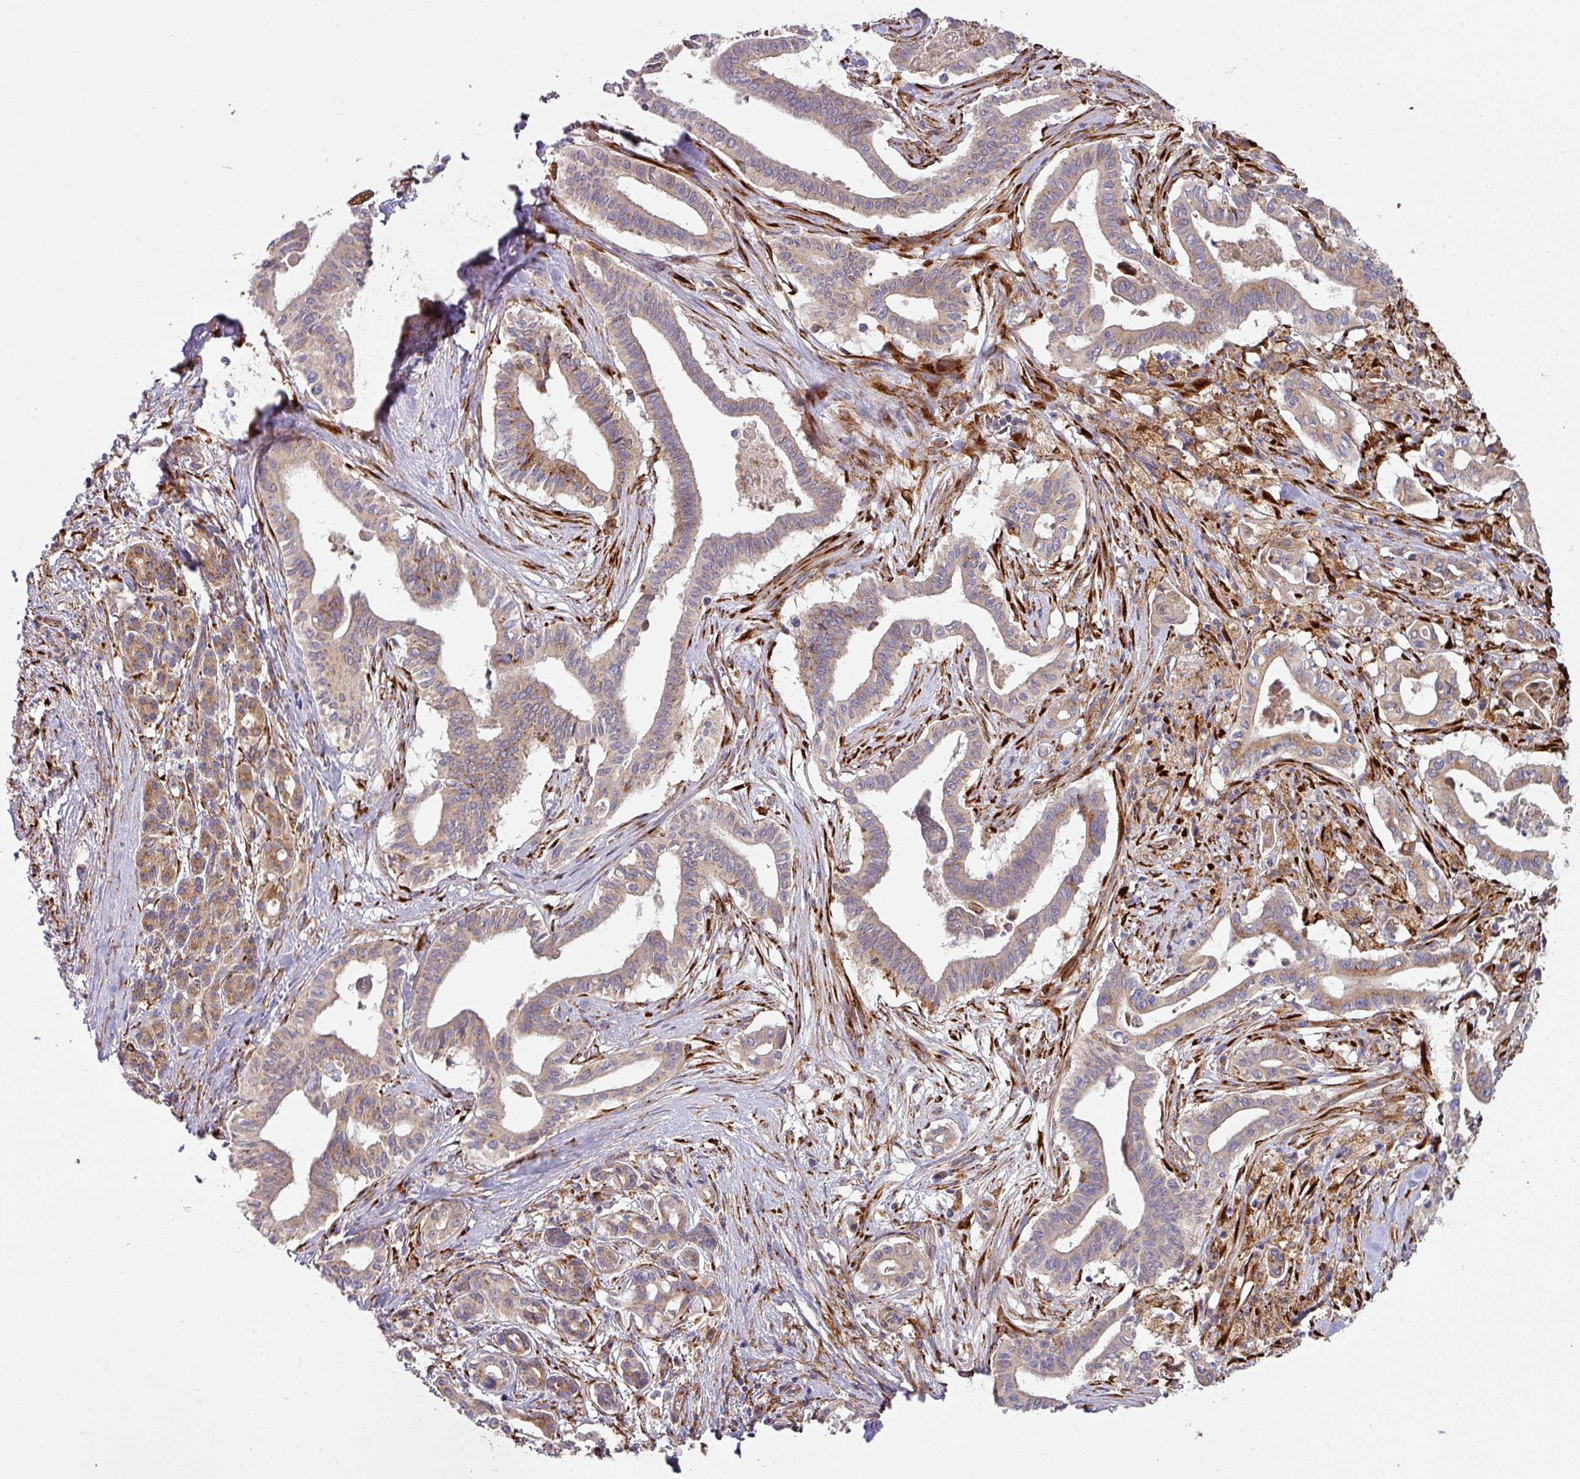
{"staining": {"intensity": "moderate", "quantity": "25%-75%", "location": "cytoplasmic/membranous"}, "tissue": "pancreatic cancer", "cell_type": "Tumor cells", "image_type": "cancer", "snomed": [{"axis": "morphology", "description": "Adenocarcinoma, NOS"}, {"axis": "topography", "description": "Pancreas"}], "caption": "A micrograph of pancreatic cancer stained for a protein demonstrates moderate cytoplasmic/membranous brown staining in tumor cells.", "gene": "ZNF268", "patient": {"sex": "female", "age": 77}}